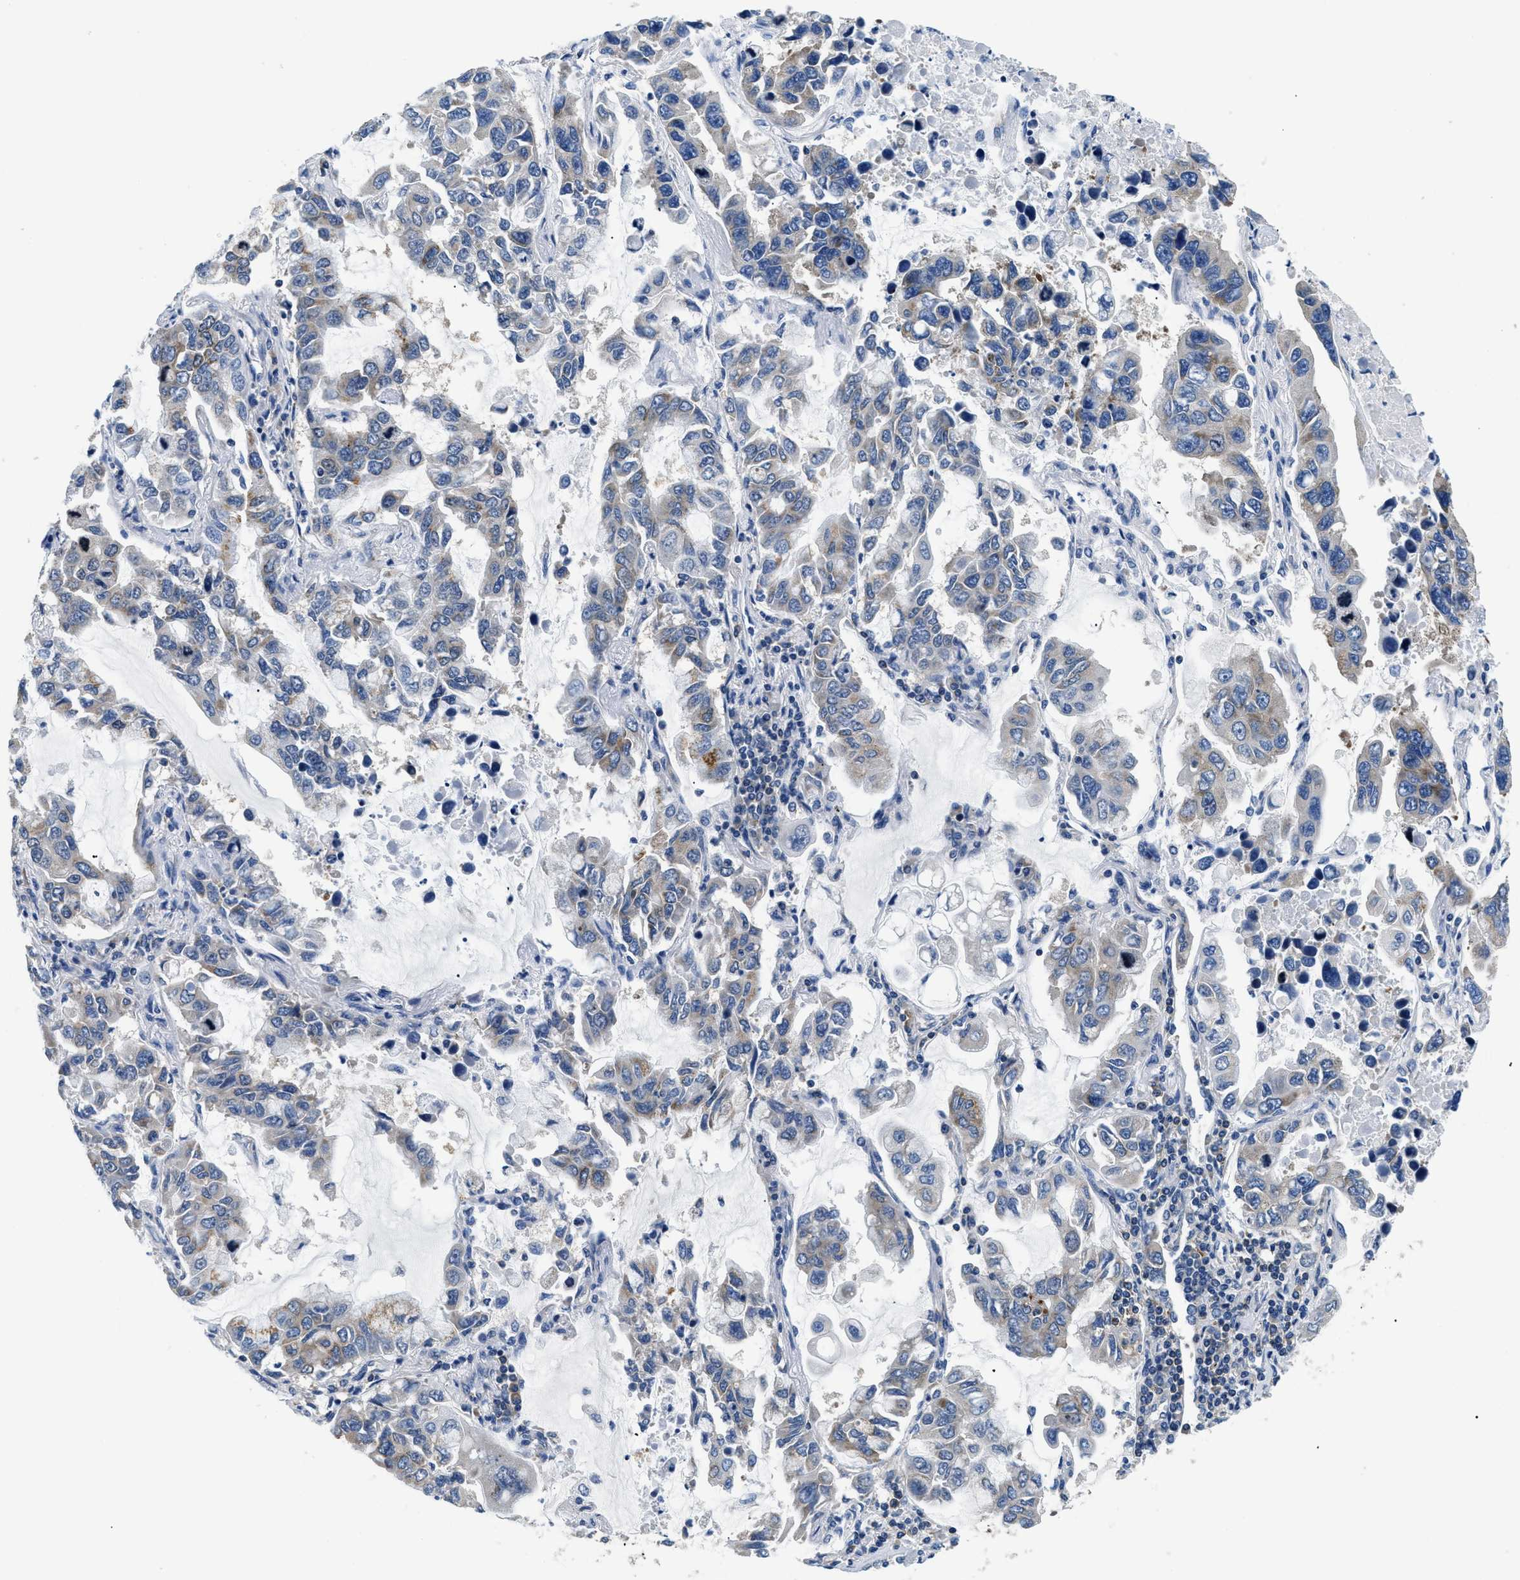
{"staining": {"intensity": "moderate", "quantity": "<25%", "location": "cytoplasmic/membranous"}, "tissue": "lung cancer", "cell_type": "Tumor cells", "image_type": "cancer", "snomed": [{"axis": "morphology", "description": "Adenocarcinoma, NOS"}, {"axis": "topography", "description": "Lung"}], "caption": "Immunohistochemical staining of lung adenocarcinoma exhibits low levels of moderate cytoplasmic/membranous protein staining in about <25% of tumor cells.", "gene": "ABCF1", "patient": {"sex": "male", "age": 64}}